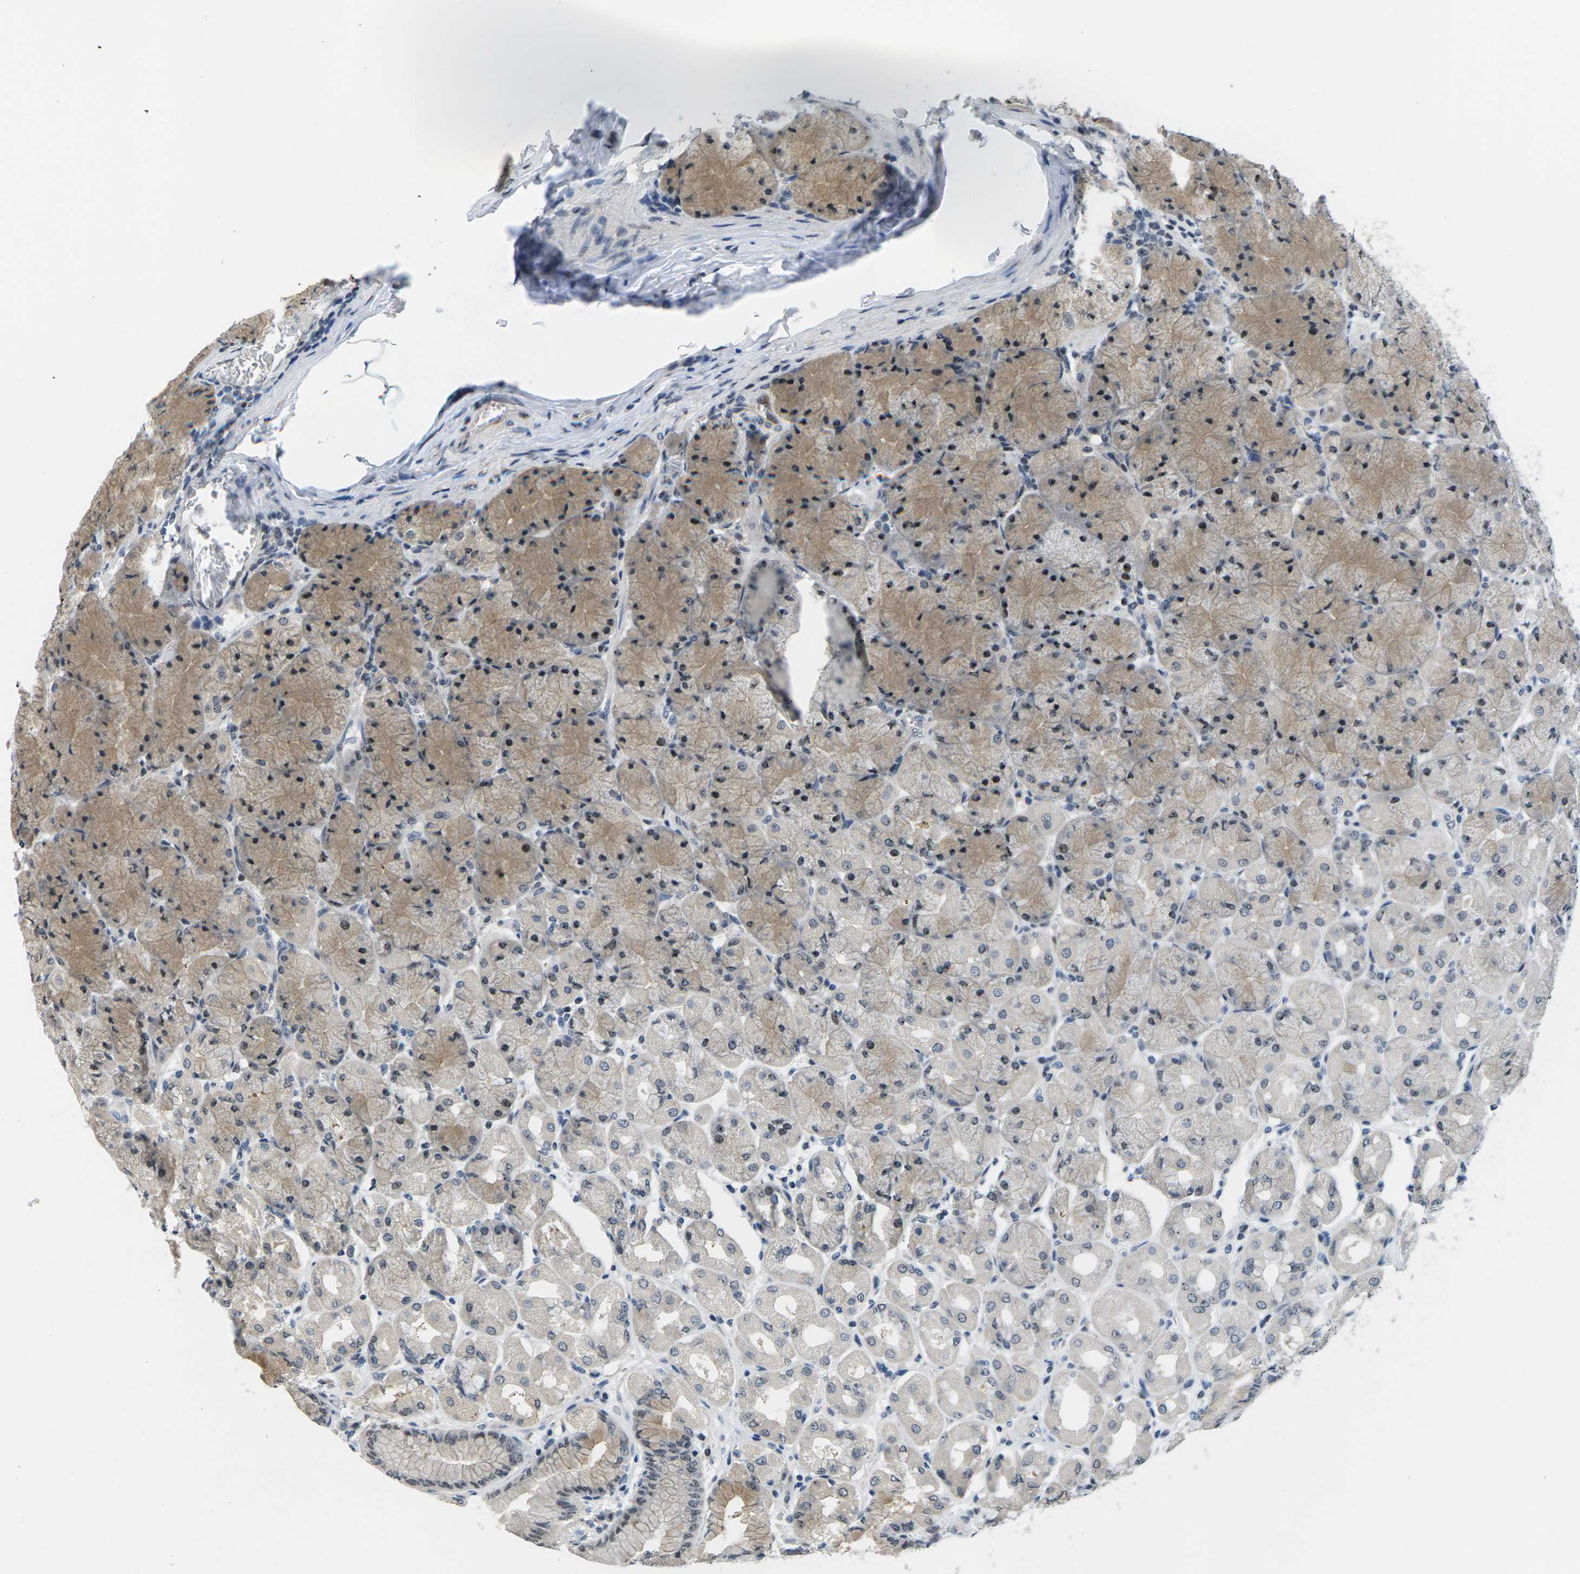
{"staining": {"intensity": "moderate", "quantity": ">75%", "location": "cytoplasmic/membranous,nuclear"}, "tissue": "stomach", "cell_type": "Glandular cells", "image_type": "normal", "snomed": [{"axis": "morphology", "description": "Normal tissue, NOS"}, {"axis": "topography", "description": "Stomach, upper"}], "caption": "Protein expression analysis of normal human stomach reveals moderate cytoplasmic/membranous,nuclear staining in about >75% of glandular cells. The staining is performed using DAB (3,3'-diaminobenzidine) brown chromogen to label protein expression. The nuclei are counter-stained blue using hematoxylin.", "gene": "NSRP1", "patient": {"sex": "female", "age": 56}}